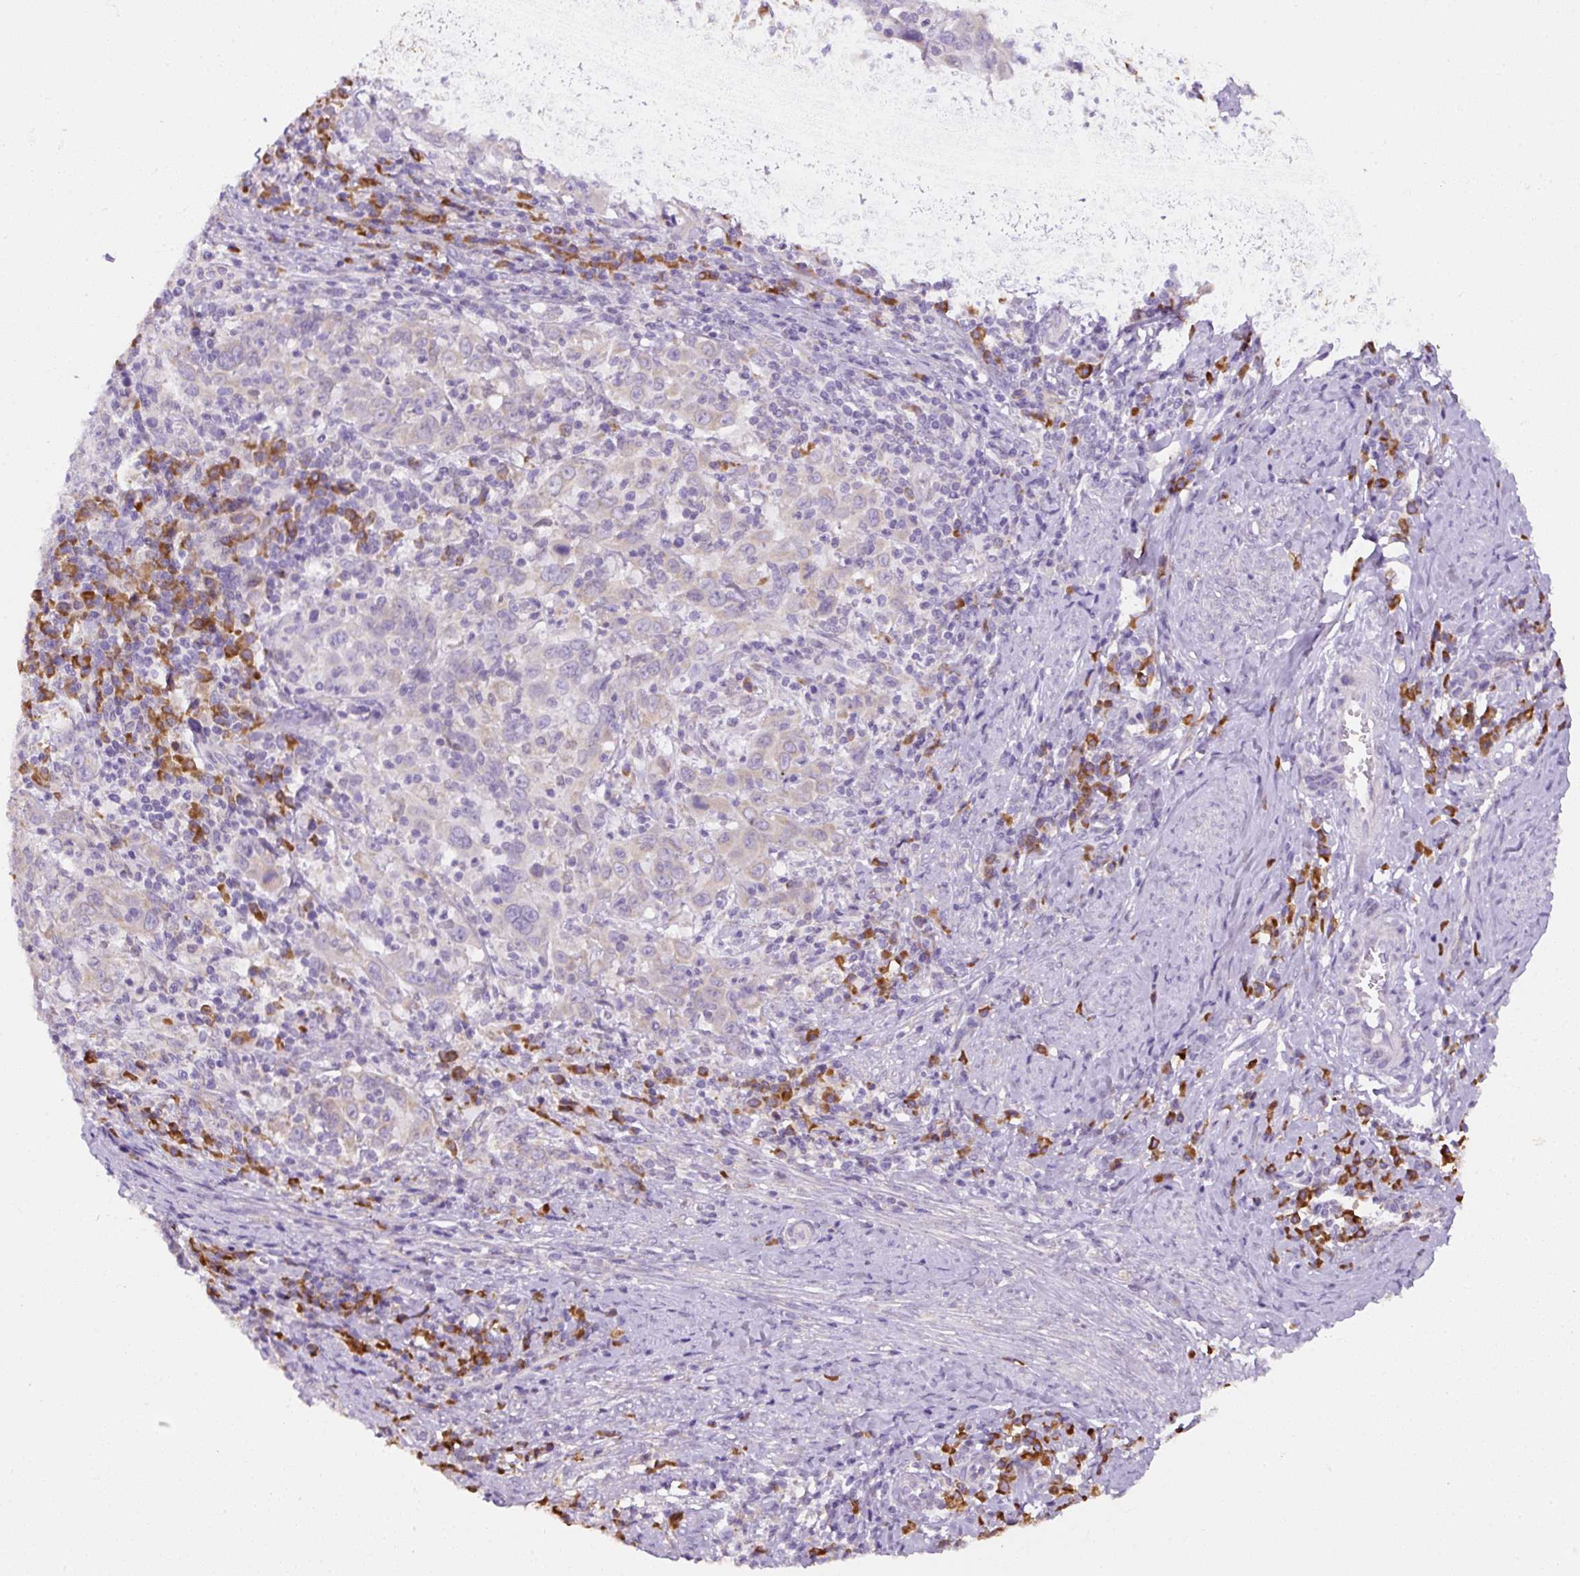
{"staining": {"intensity": "negative", "quantity": "none", "location": "none"}, "tissue": "cervical cancer", "cell_type": "Tumor cells", "image_type": "cancer", "snomed": [{"axis": "morphology", "description": "Squamous cell carcinoma, NOS"}, {"axis": "topography", "description": "Cervix"}], "caption": "IHC histopathology image of cervical squamous cell carcinoma stained for a protein (brown), which exhibits no expression in tumor cells. (IHC, brightfield microscopy, high magnification).", "gene": "DDOST", "patient": {"sex": "female", "age": 46}}